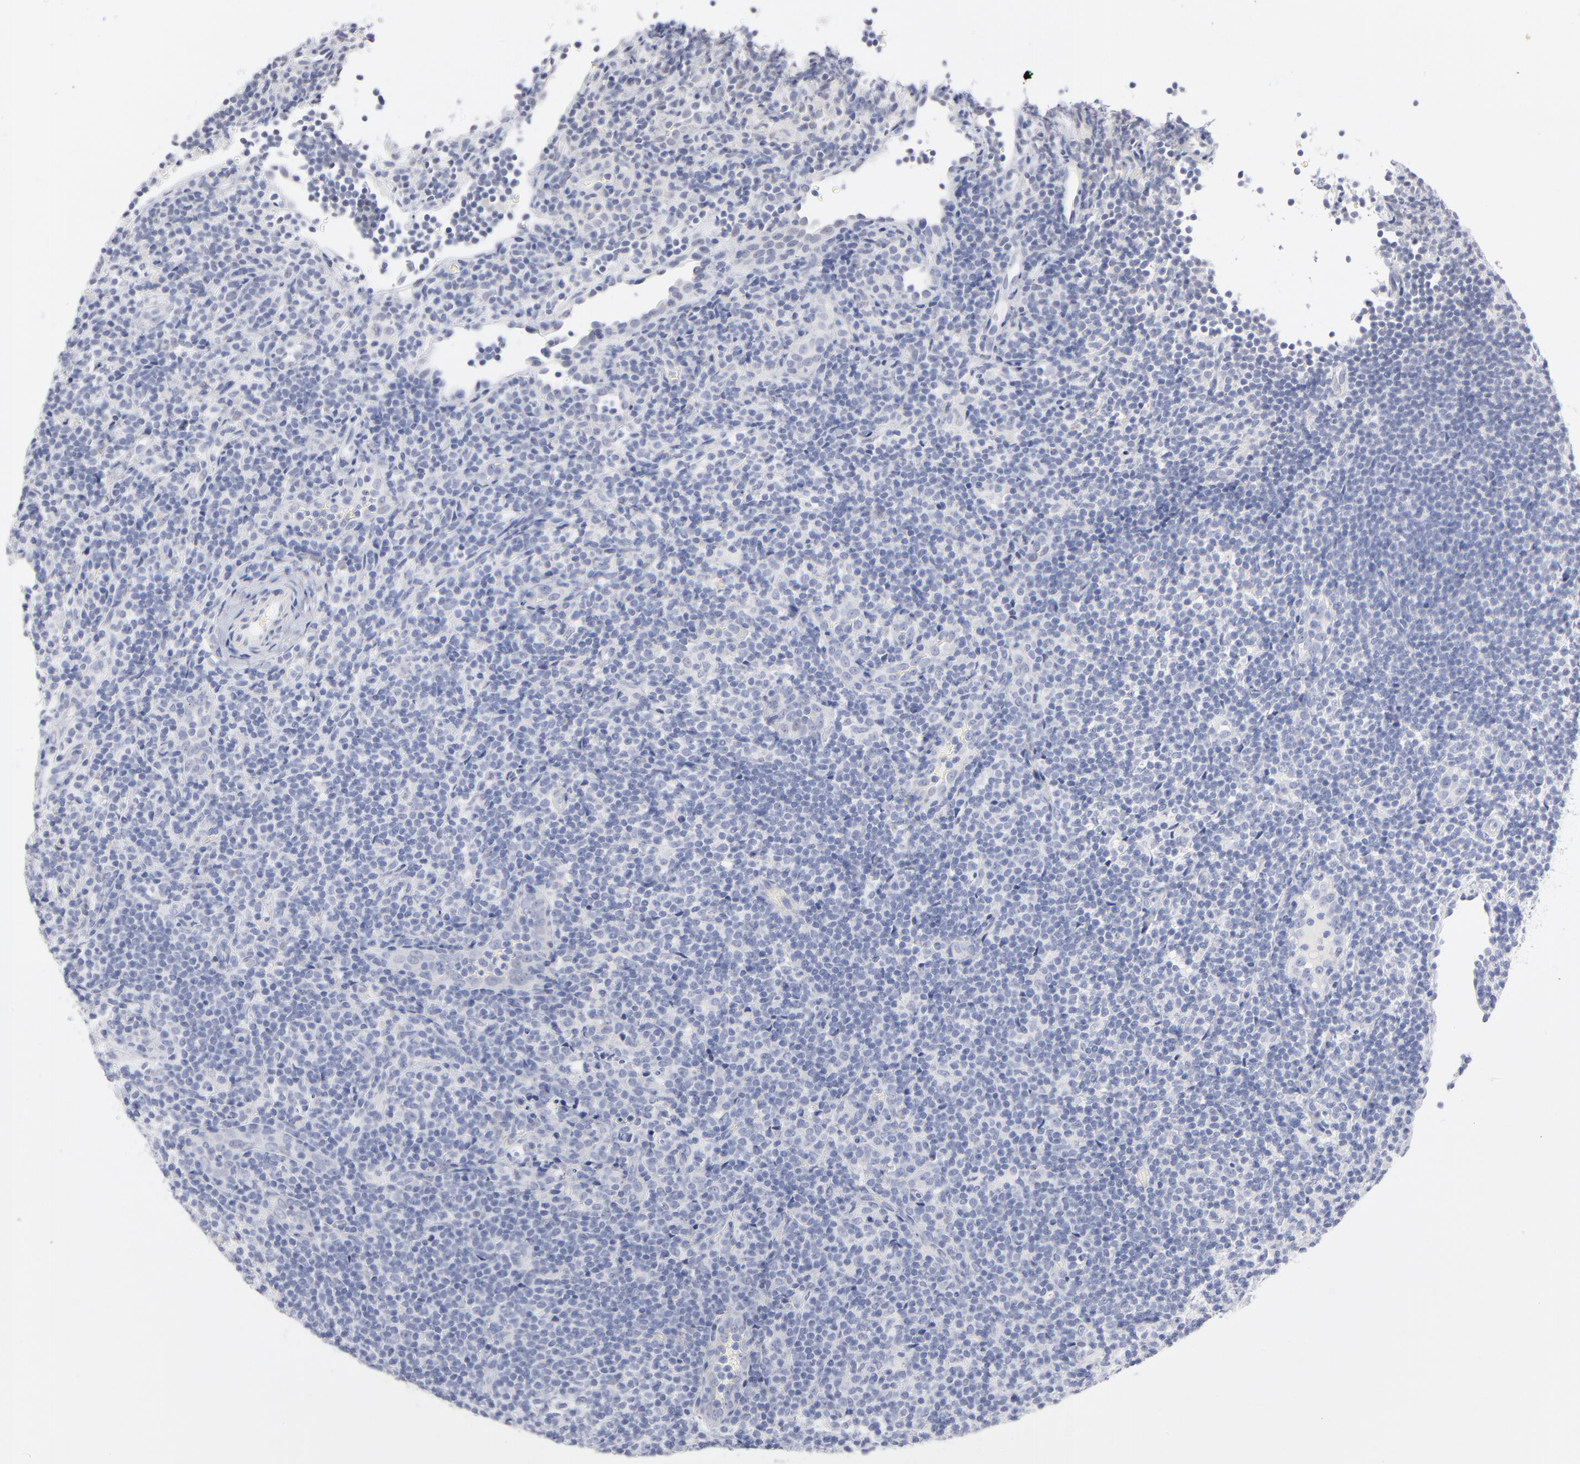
{"staining": {"intensity": "negative", "quantity": "none", "location": "none"}, "tissue": "lymphoma", "cell_type": "Tumor cells", "image_type": "cancer", "snomed": [{"axis": "morphology", "description": "Malignant lymphoma, non-Hodgkin's type, Low grade"}, {"axis": "topography", "description": "Lymph node"}], "caption": "Photomicrograph shows no significant protein staining in tumor cells of low-grade malignant lymphoma, non-Hodgkin's type.", "gene": "KHNYN", "patient": {"sex": "female", "age": 76}}